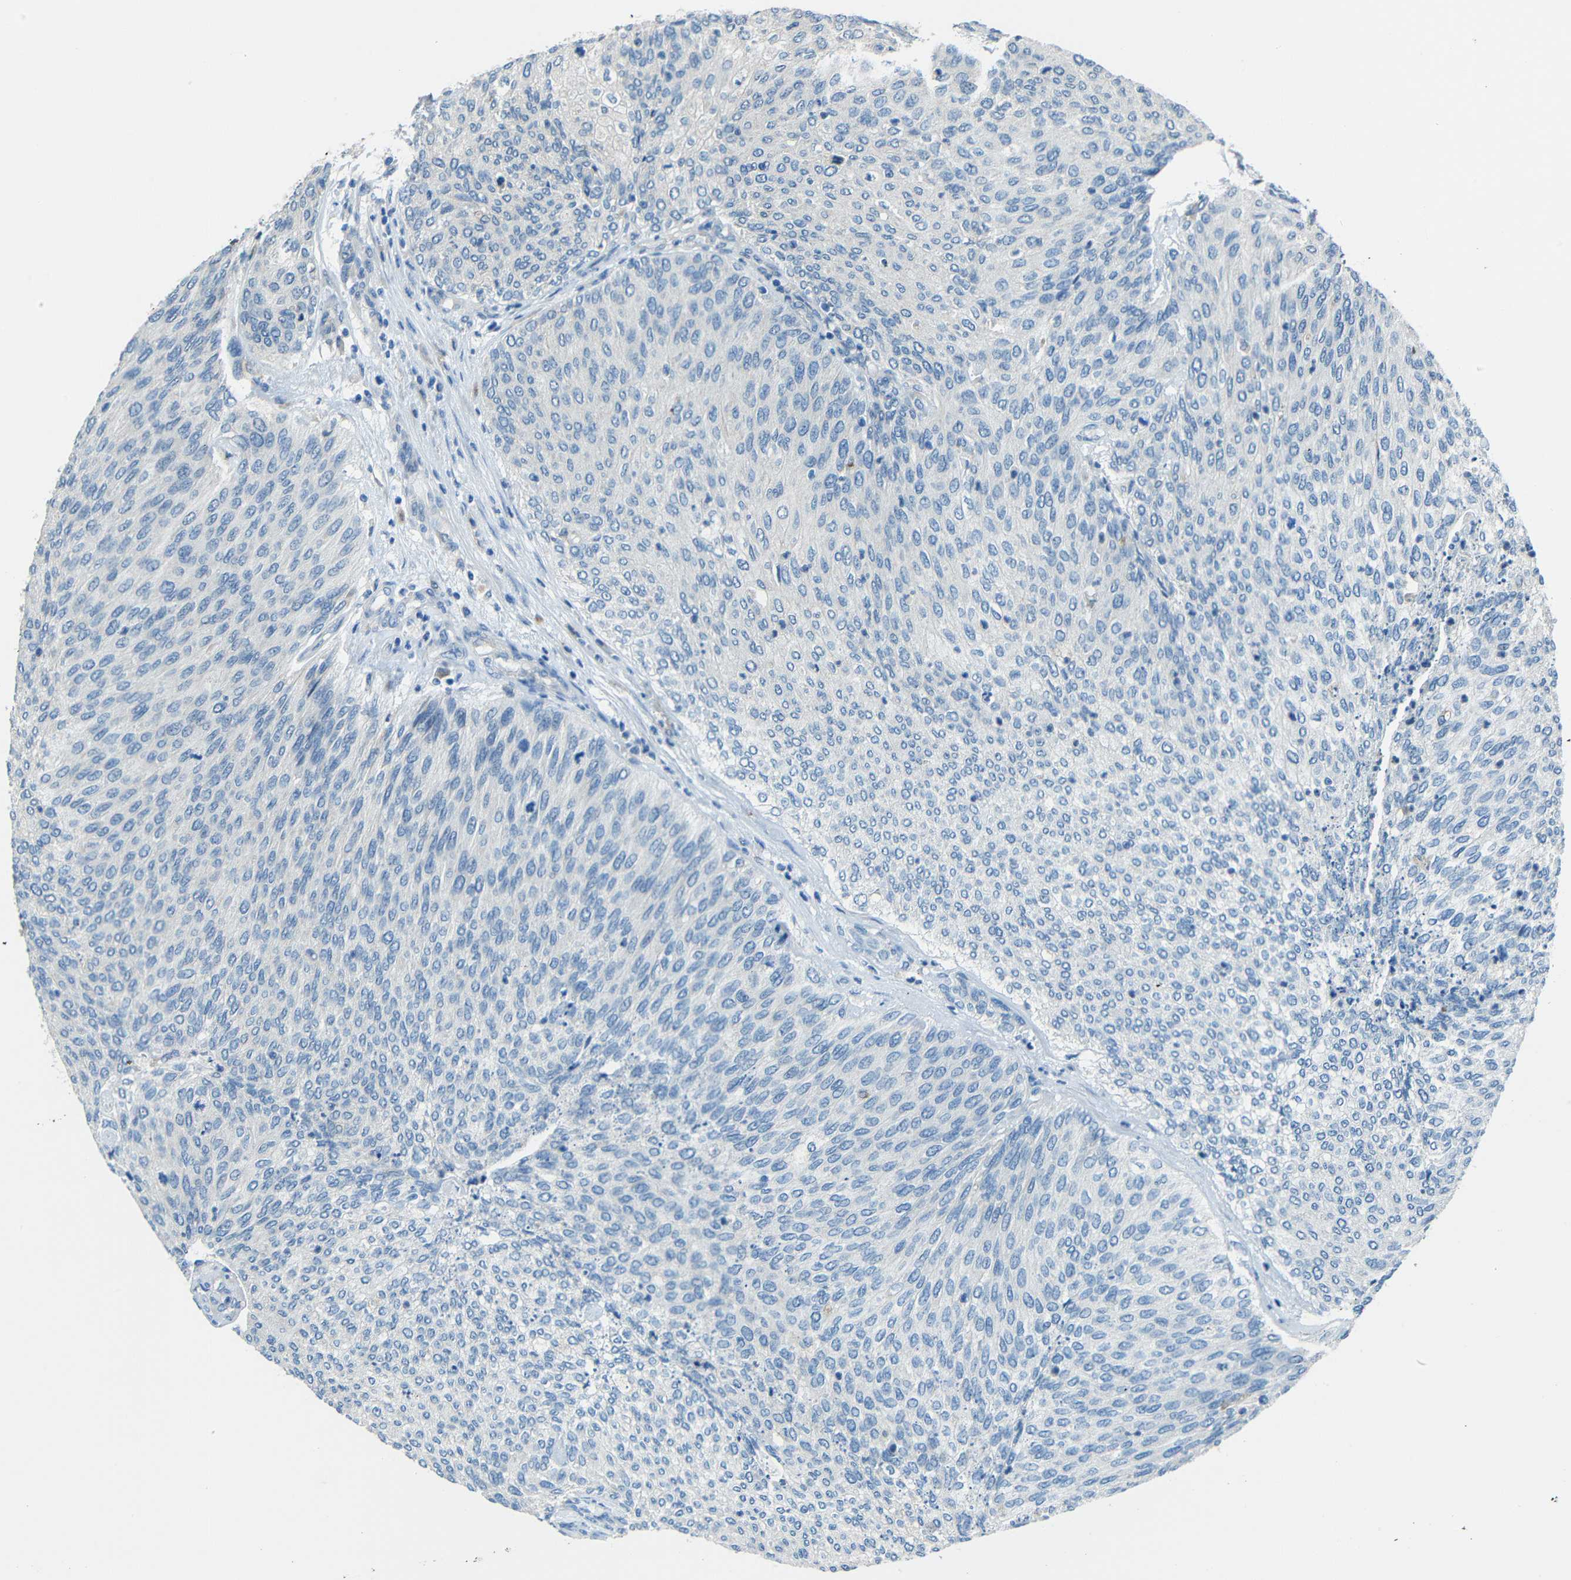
{"staining": {"intensity": "negative", "quantity": "none", "location": "none"}, "tissue": "urothelial cancer", "cell_type": "Tumor cells", "image_type": "cancer", "snomed": [{"axis": "morphology", "description": "Urothelial carcinoma, Low grade"}, {"axis": "topography", "description": "Urinary bladder"}], "caption": "Immunohistochemistry histopathology image of neoplastic tissue: human urothelial carcinoma (low-grade) stained with DAB (3,3'-diaminobenzidine) shows no significant protein expression in tumor cells. (Brightfield microscopy of DAB (3,3'-diaminobenzidine) immunohistochemistry (IHC) at high magnification).", "gene": "ANKRD22", "patient": {"sex": "female", "age": 79}}